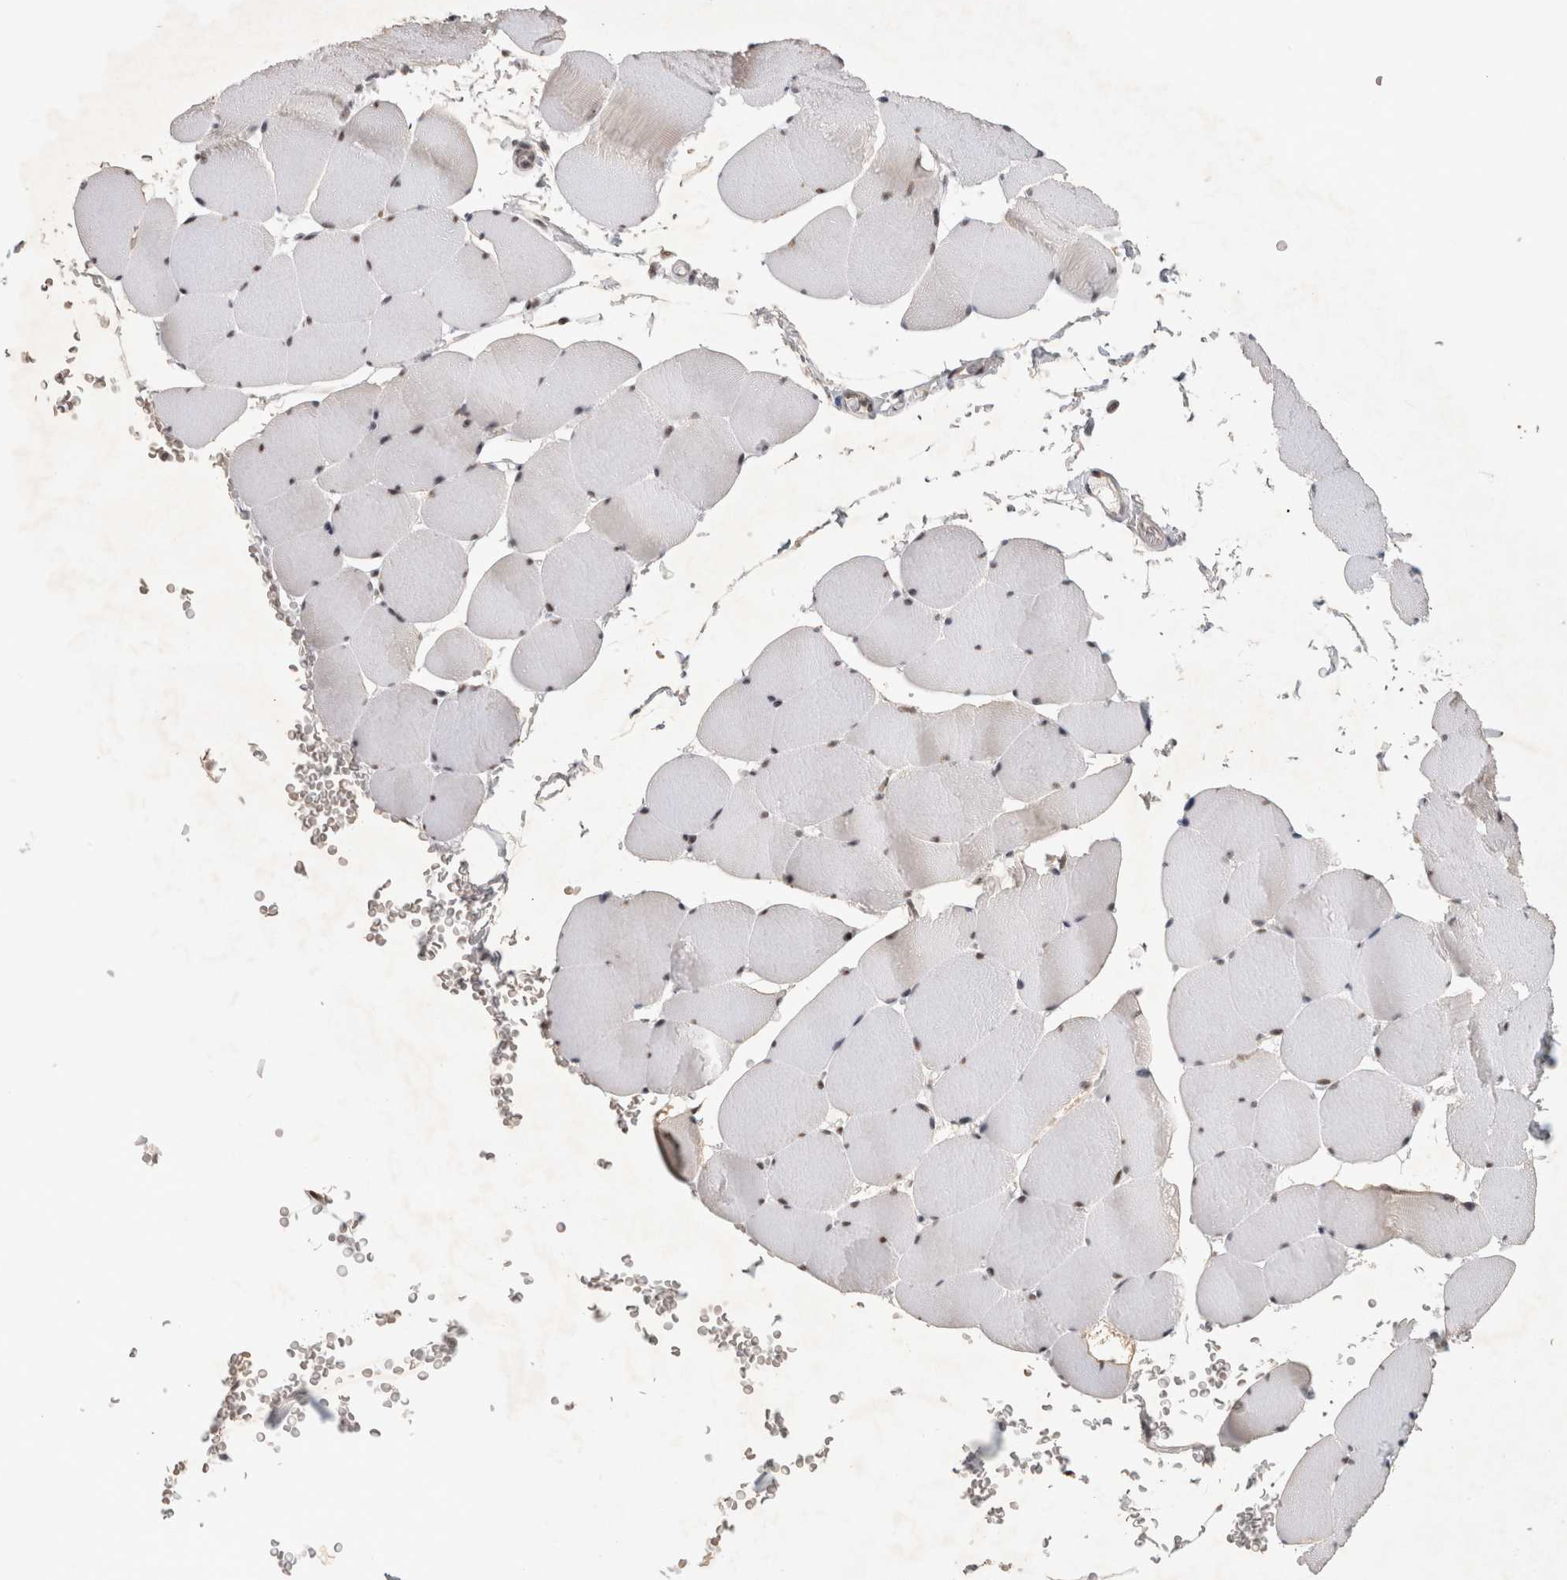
{"staining": {"intensity": "moderate", "quantity": "25%-75%", "location": "nuclear"}, "tissue": "skeletal muscle", "cell_type": "Myocytes", "image_type": "normal", "snomed": [{"axis": "morphology", "description": "Normal tissue, NOS"}, {"axis": "topography", "description": "Skeletal muscle"}], "caption": "Immunohistochemistry (IHC) image of benign skeletal muscle: human skeletal muscle stained using IHC reveals medium levels of moderate protein expression localized specifically in the nuclear of myocytes, appearing as a nuclear brown color.", "gene": "HESX1", "patient": {"sex": "male", "age": 62}}